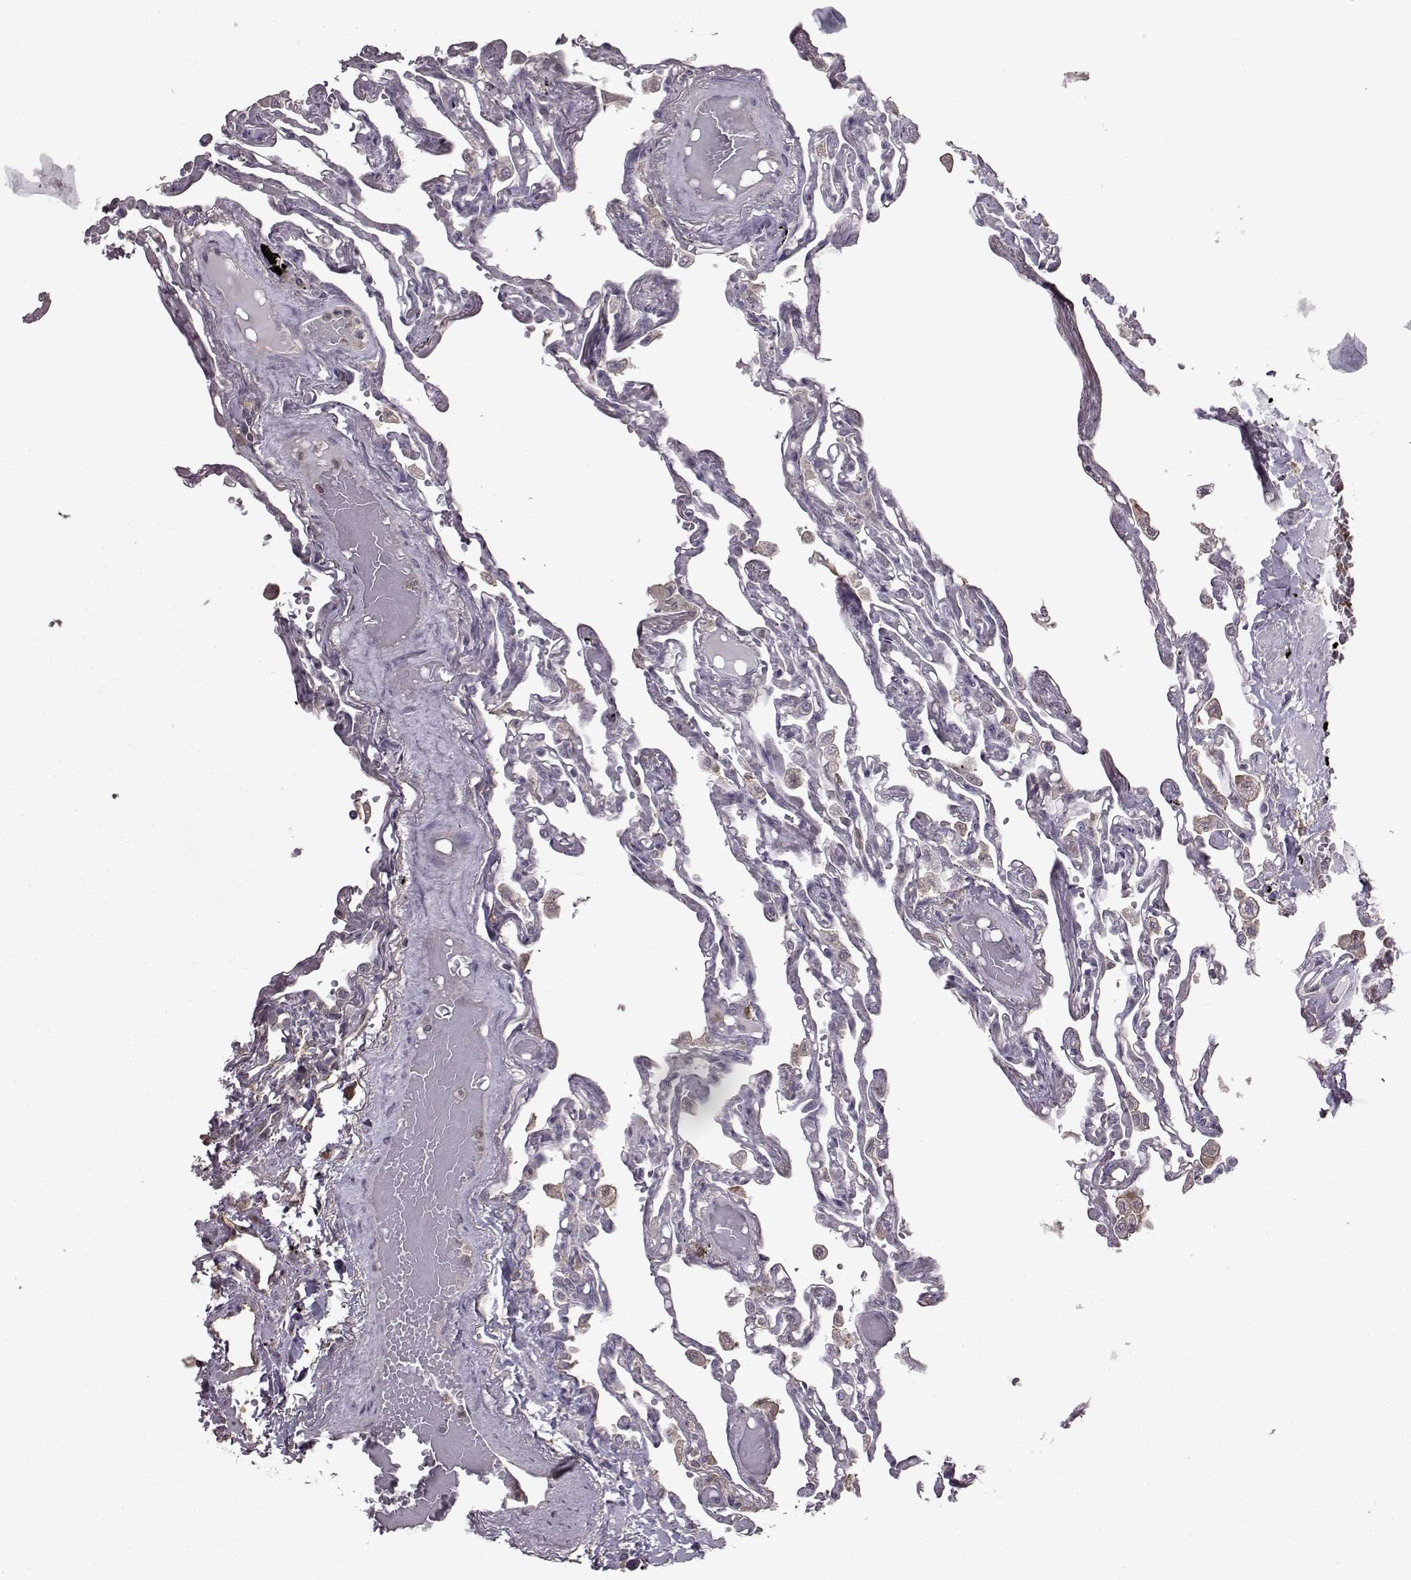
{"staining": {"intensity": "moderate", "quantity": "25%-75%", "location": "cytoplasmic/membranous"}, "tissue": "lung", "cell_type": "Alveolar cells", "image_type": "normal", "snomed": [{"axis": "morphology", "description": "Normal tissue, NOS"}, {"axis": "morphology", "description": "Adenocarcinoma, NOS"}, {"axis": "topography", "description": "Cartilage tissue"}, {"axis": "topography", "description": "Lung"}], "caption": "An immunohistochemistry (IHC) micrograph of benign tissue is shown. Protein staining in brown labels moderate cytoplasmic/membranous positivity in lung within alveolar cells.", "gene": "NME1", "patient": {"sex": "female", "age": 67}}